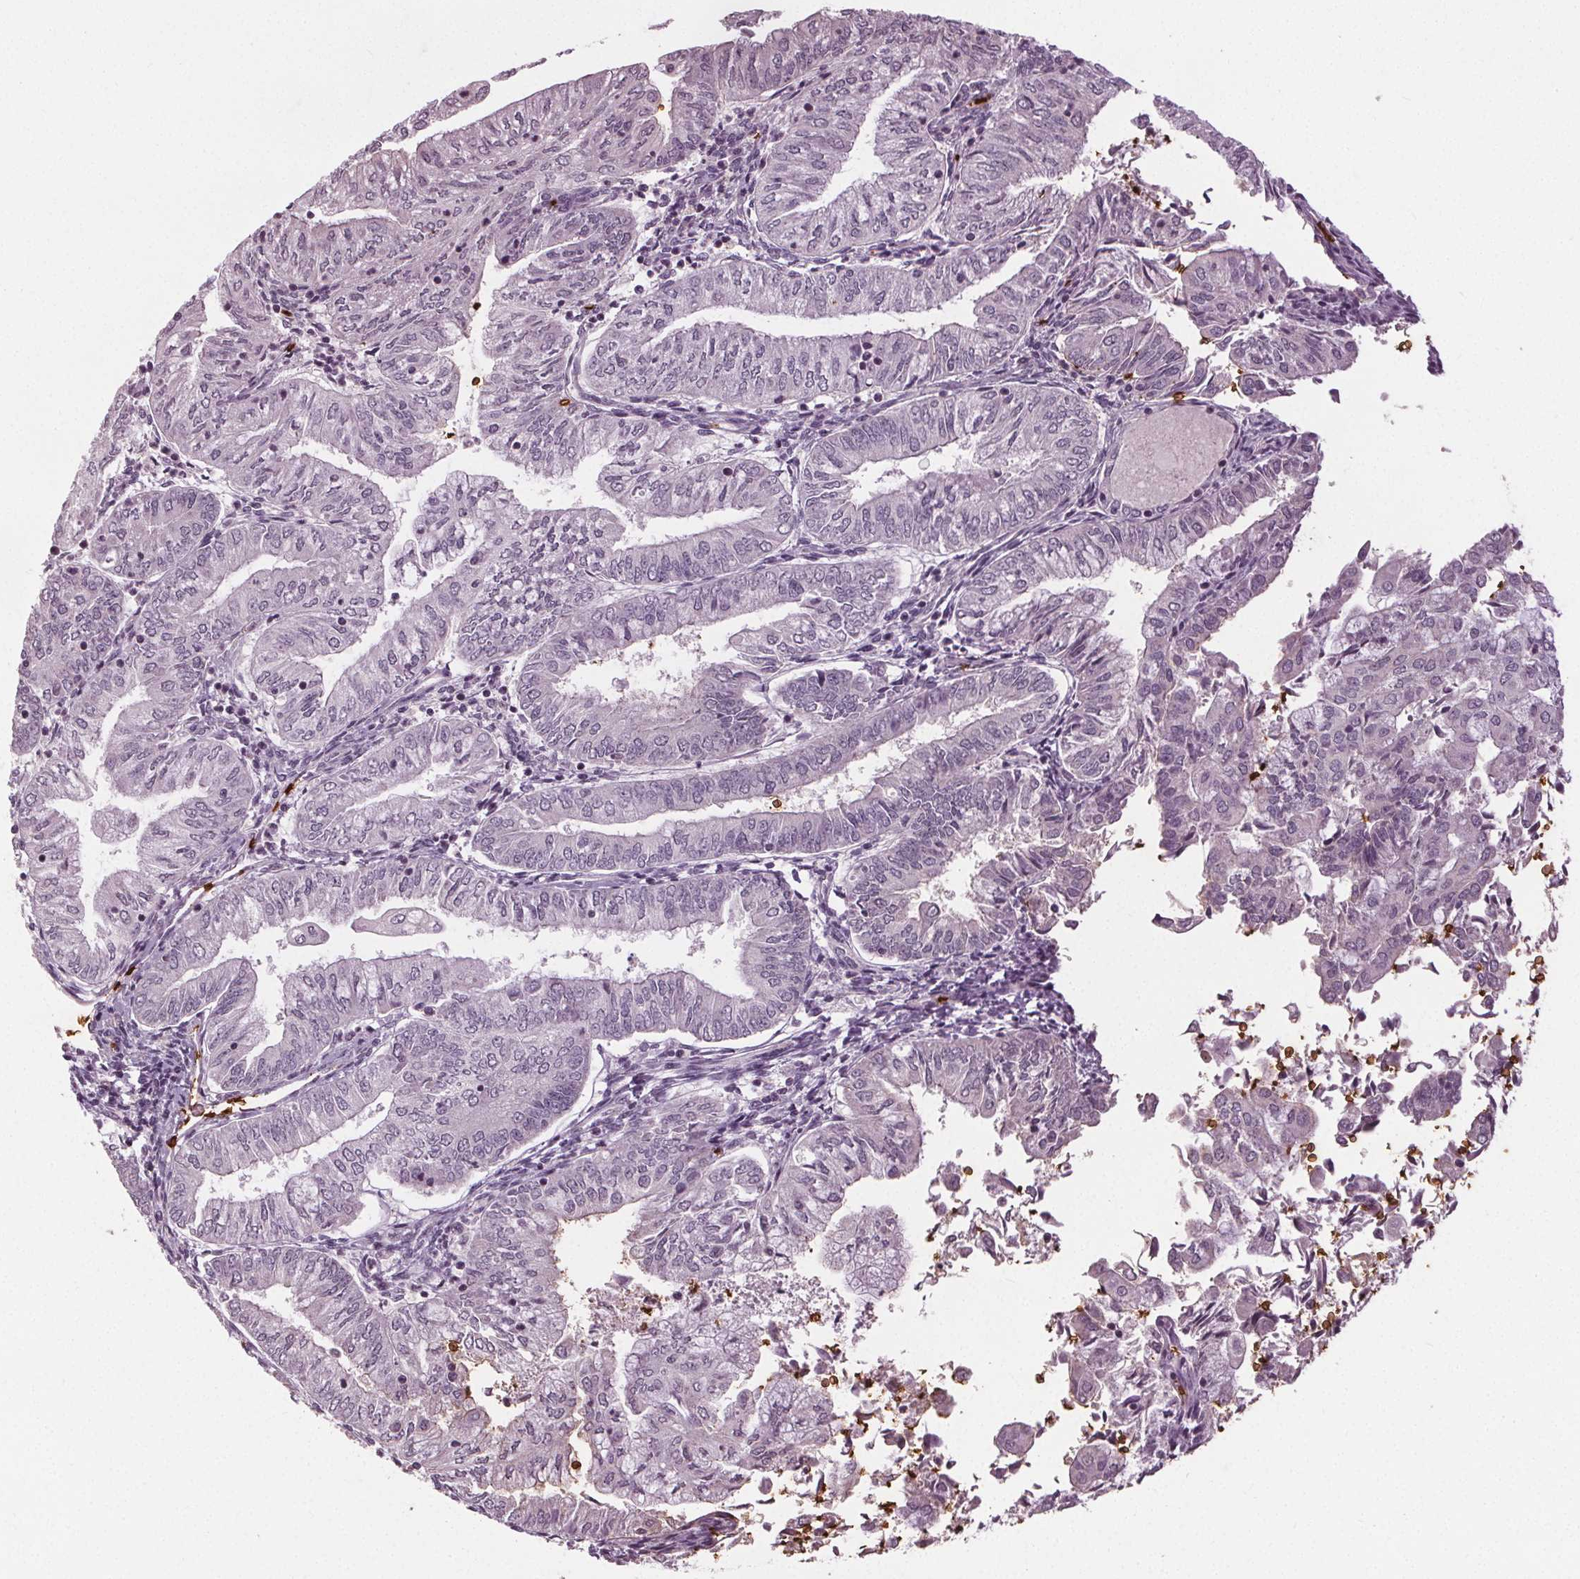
{"staining": {"intensity": "negative", "quantity": "none", "location": "none"}, "tissue": "endometrial cancer", "cell_type": "Tumor cells", "image_type": "cancer", "snomed": [{"axis": "morphology", "description": "Adenocarcinoma, NOS"}, {"axis": "topography", "description": "Endometrium"}], "caption": "Human endometrial cancer (adenocarcinoma) stained for a protein using IHC shows no staining in tumor cells.", "gene": "SLC4A1", "patient": {"sex": "female", "age": 55}}